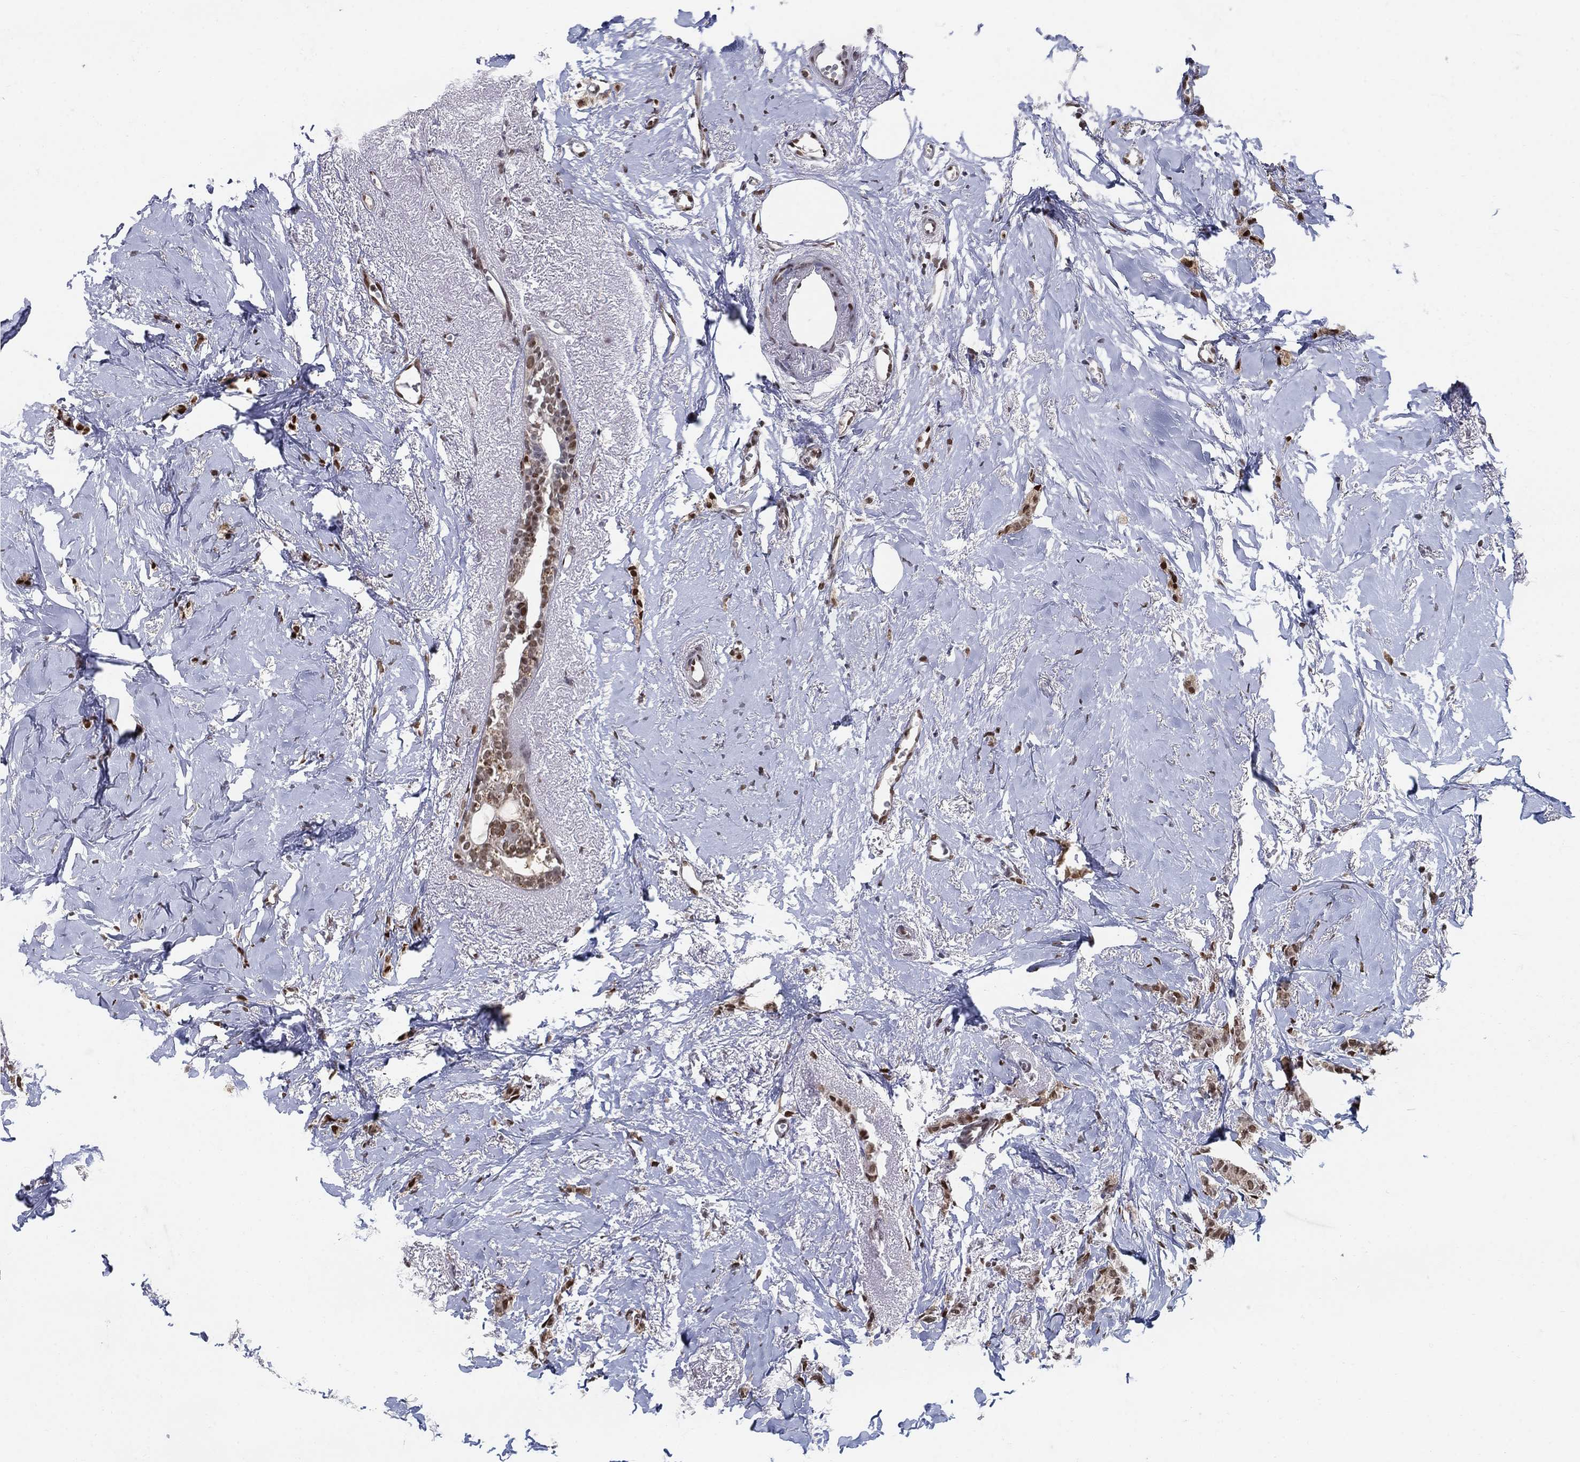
{"staining": {"intensity": "strong", "quantity": ">75%", "location": "nuclear"}, "tissue": "breast cancer", "cell_type": "Tumor cells", "image_type": "cancer", "snomed": [{"axis": "morphology", "description": "Duct carcinoma"}, {"axis": "topography", "description": "Breast"}], "caption": "Approximately >75% of tumor cells in breast invasive ductal carcinoma reveal strong nuclear protein staining as visualized by brown immunohistochemical staining.", "gene": "CENPE", "patient": {"sex": "female", "age": 85}}